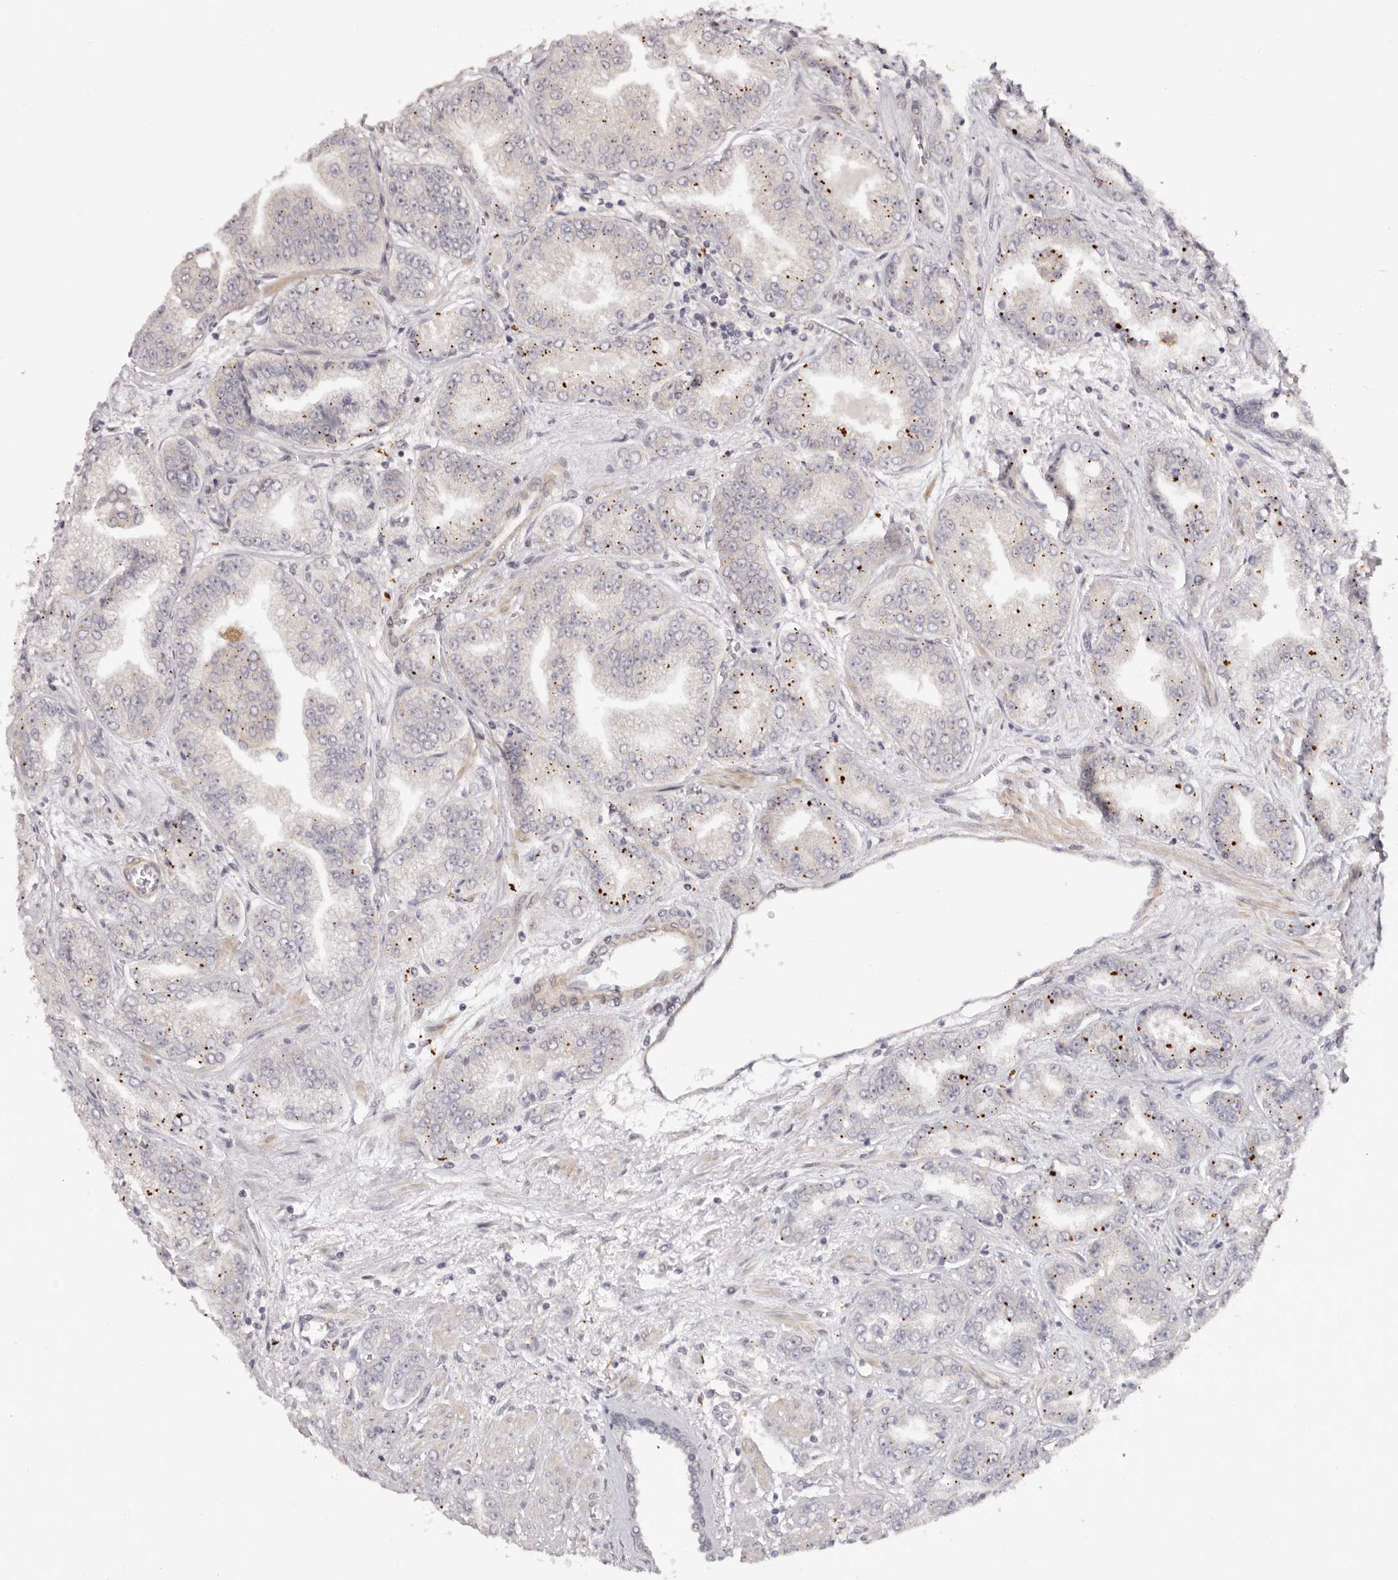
{"staining": {"intensity": "moderate", "quantity": "<25%", "location": "cytoplasmic/membranous"}, "tissue": "prostate cancer", "cell_type": "Tumor cells", "image_type": "cancer", "snomed": [{"axis": "morphology", "description": "Adenocarcinoma, High grade"}, {"axis": "topography", "description": "Prostate"}], "caption": "Protein staining reveals moderate cytoplasmic/membranous expression in about <25% of tumor cells in prostate cancer.", "gene": "MICAL2", "patient": {"sex": "male", "age": 71}}